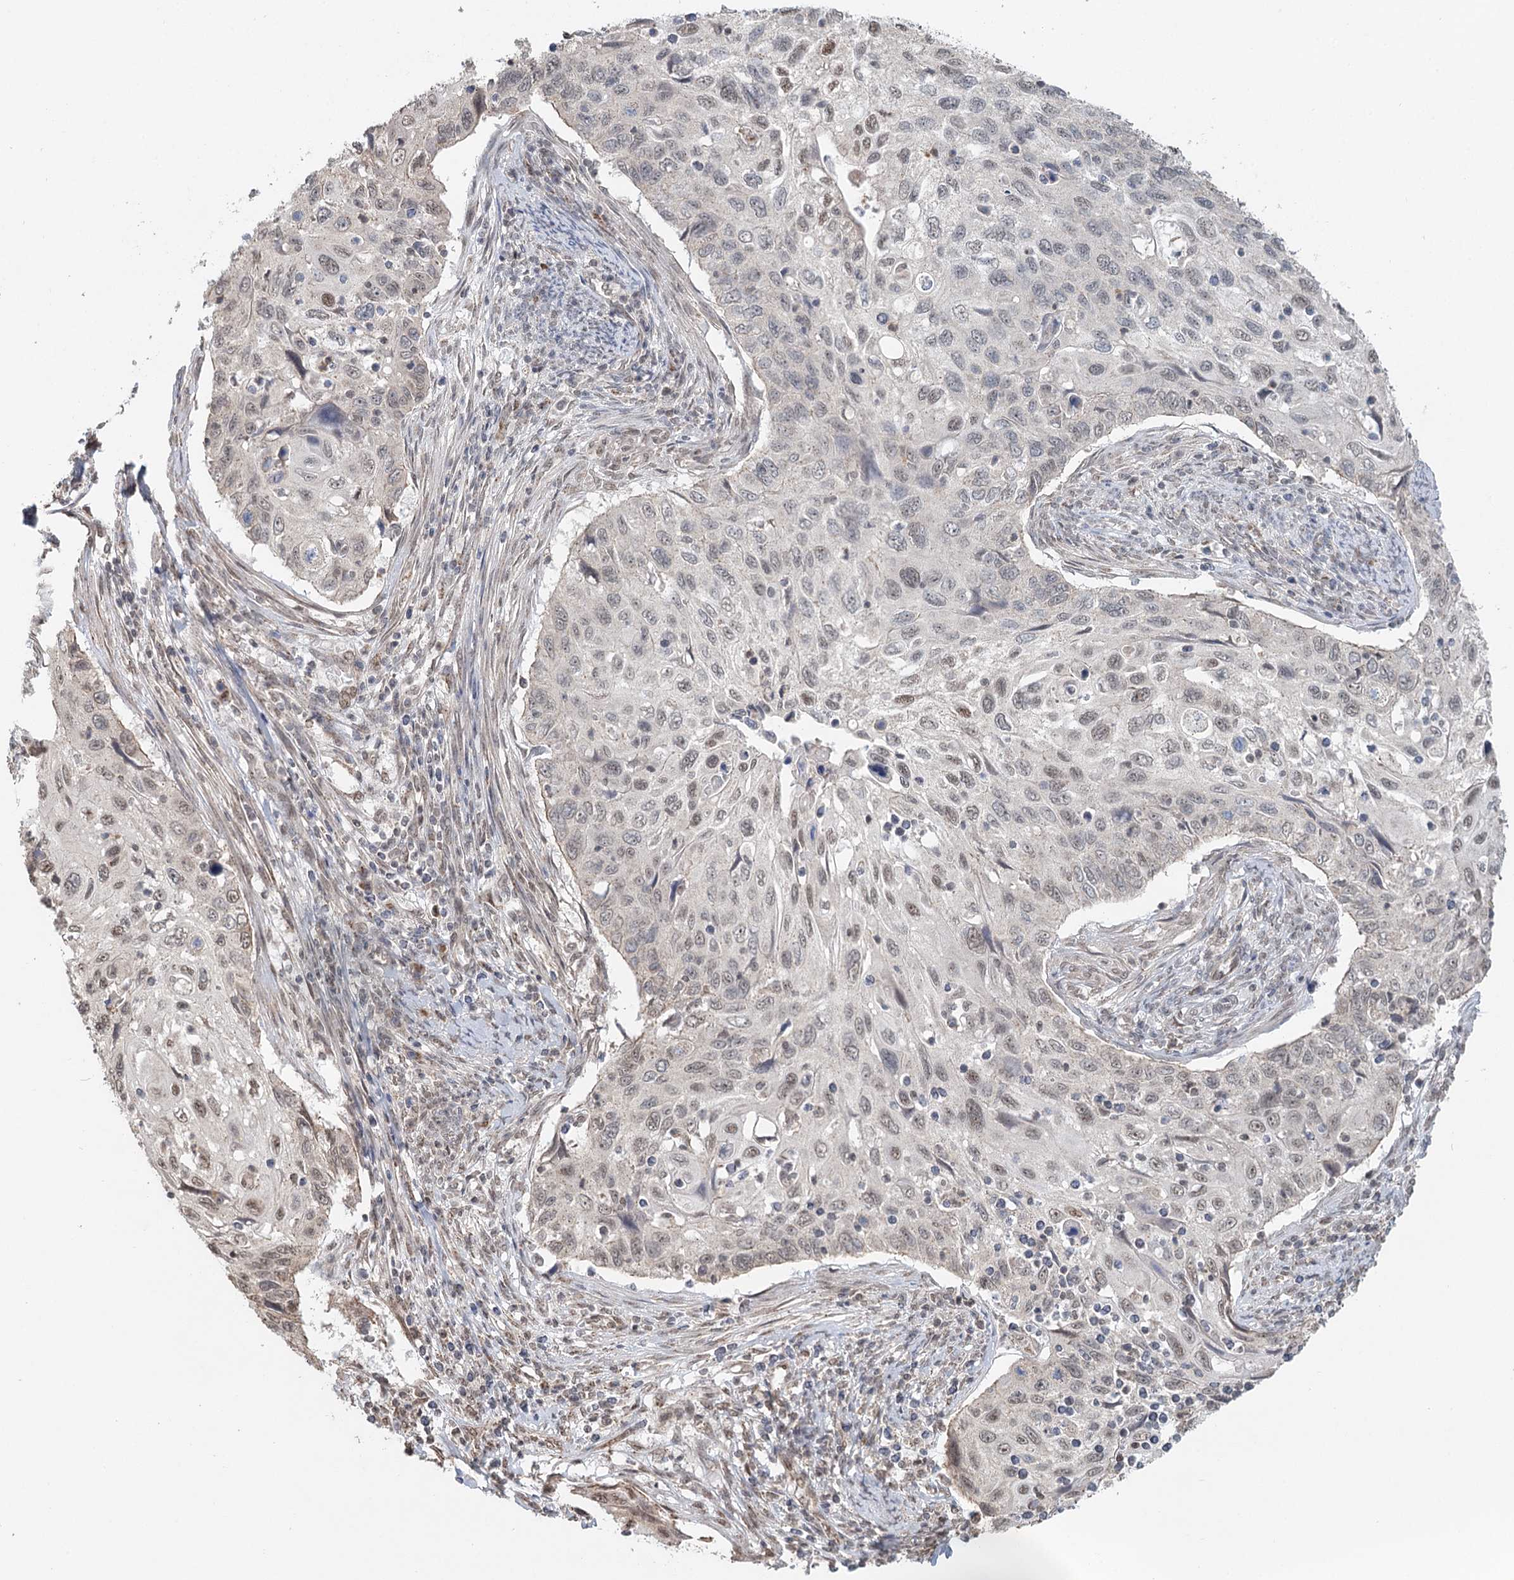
{"staining": {"intensity": "weak", "quantity": "<25%", "location": "nuclear"}, "tissue": "cervical cancer", "cell_type": "Tumor cells", "image_type": "cancer", "snomed": [{"axis": "morphology", "description": "Squamous cell carcinoma, NOS"}, {"axis": "topography", "description": "Cervix"}], "caption": "The histopathology image reveals no staining of tumor cells in cervical squamous cell carcinoma.", "gene": "GPALPP1", "patient": {"sex": "female", "age": 70}}